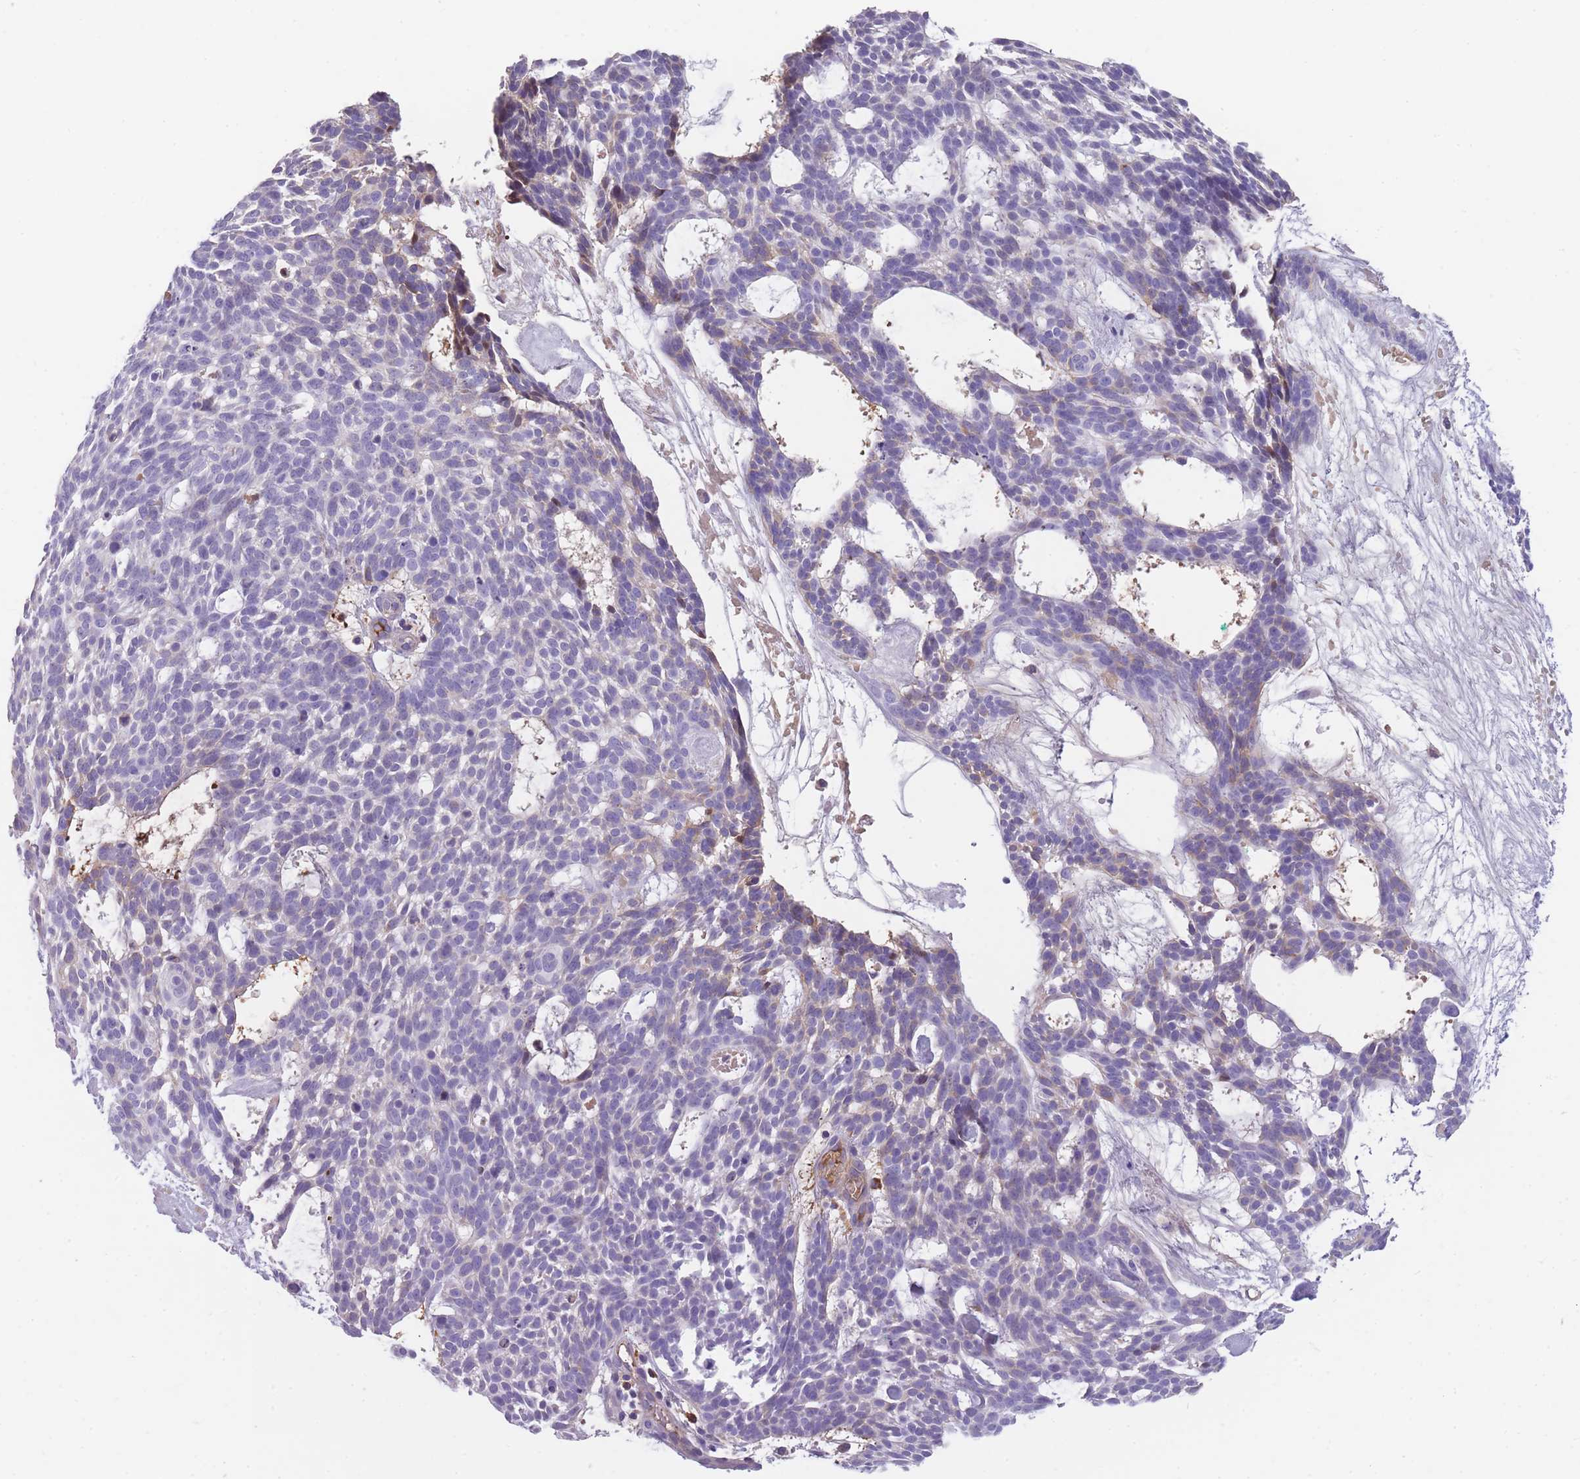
{"staining": {"intensity": "weak", "quantity": "<25%", "location": "cytoplasmic/membranous"}, "tissue": "skin cancer", "cell_type": "Tumor cells", "image_type": "cancer", "snomed": [{"axis": "morphology", "description": "Basal cell carcinoma"}, {"axis": "topography", "description": "Skin"}], "caption": "This is an immunohistochemistry (IHC) histopathology image of skin cancer. There is no staining in tumor cells.", "gene": "GNAT1", "patient": {"sex": "male", "age": 61}}